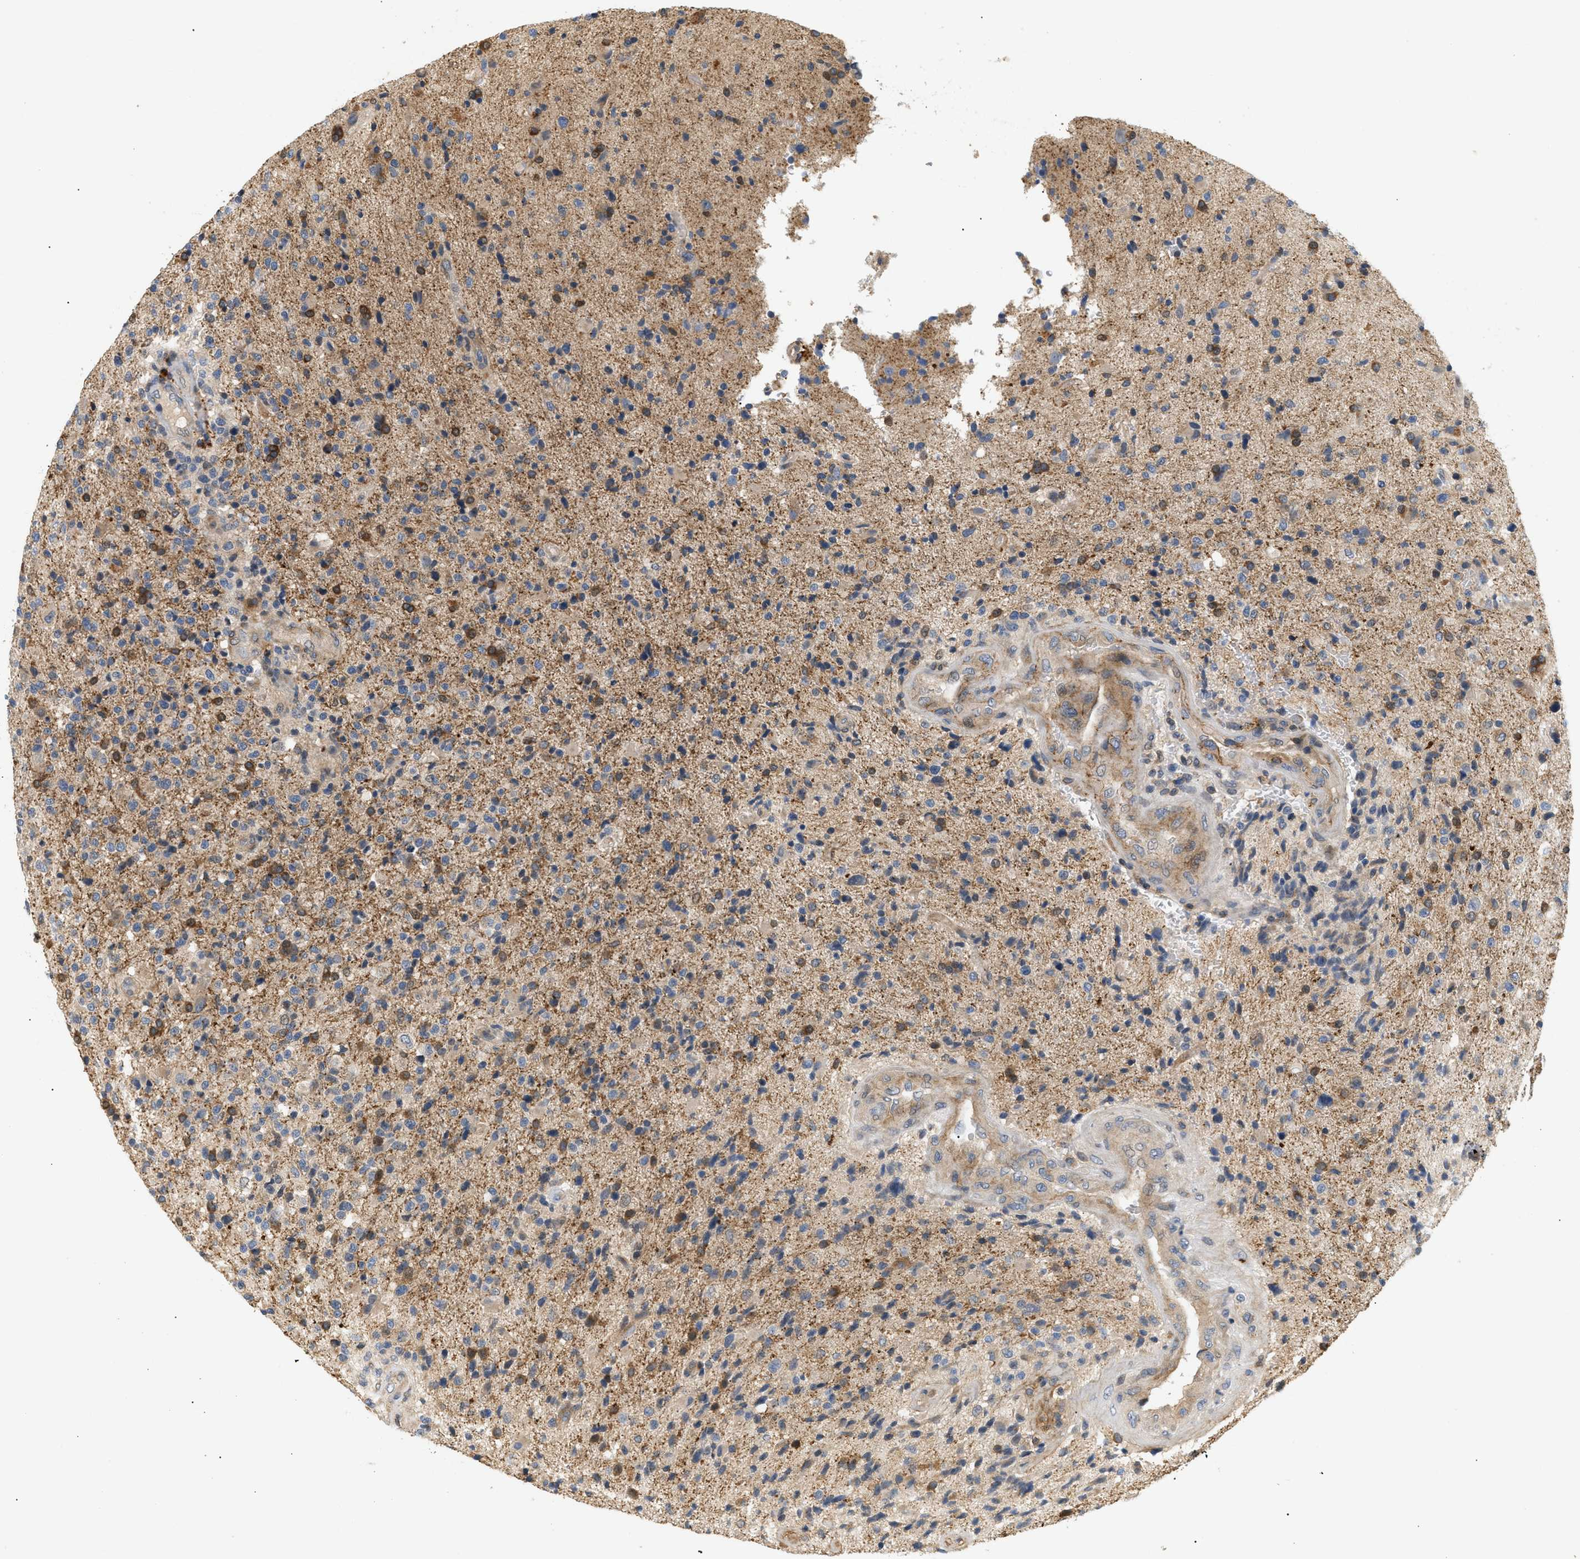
{"staining": {"intensity": "moderate", "quantity": "<25%", "location": "cytoplasmic/membranous"}, "tissue": "glioma", "cell_type": "Tumor cells", "image_type": "cancer", "snomed": [{"axis": "morphology", "description": "Glioma, malignant, High grade"}, {"axis": "topography", "description": "Brain"}], "caption": "Human malignant glioma (high-grade) stained for a protein (brown) displays moderate cytoplasmic/membranous positive positivity in approximately <25% of tumor cells.", "gene": "FARS2", "patient": {"sex": "male", "age": 72}}